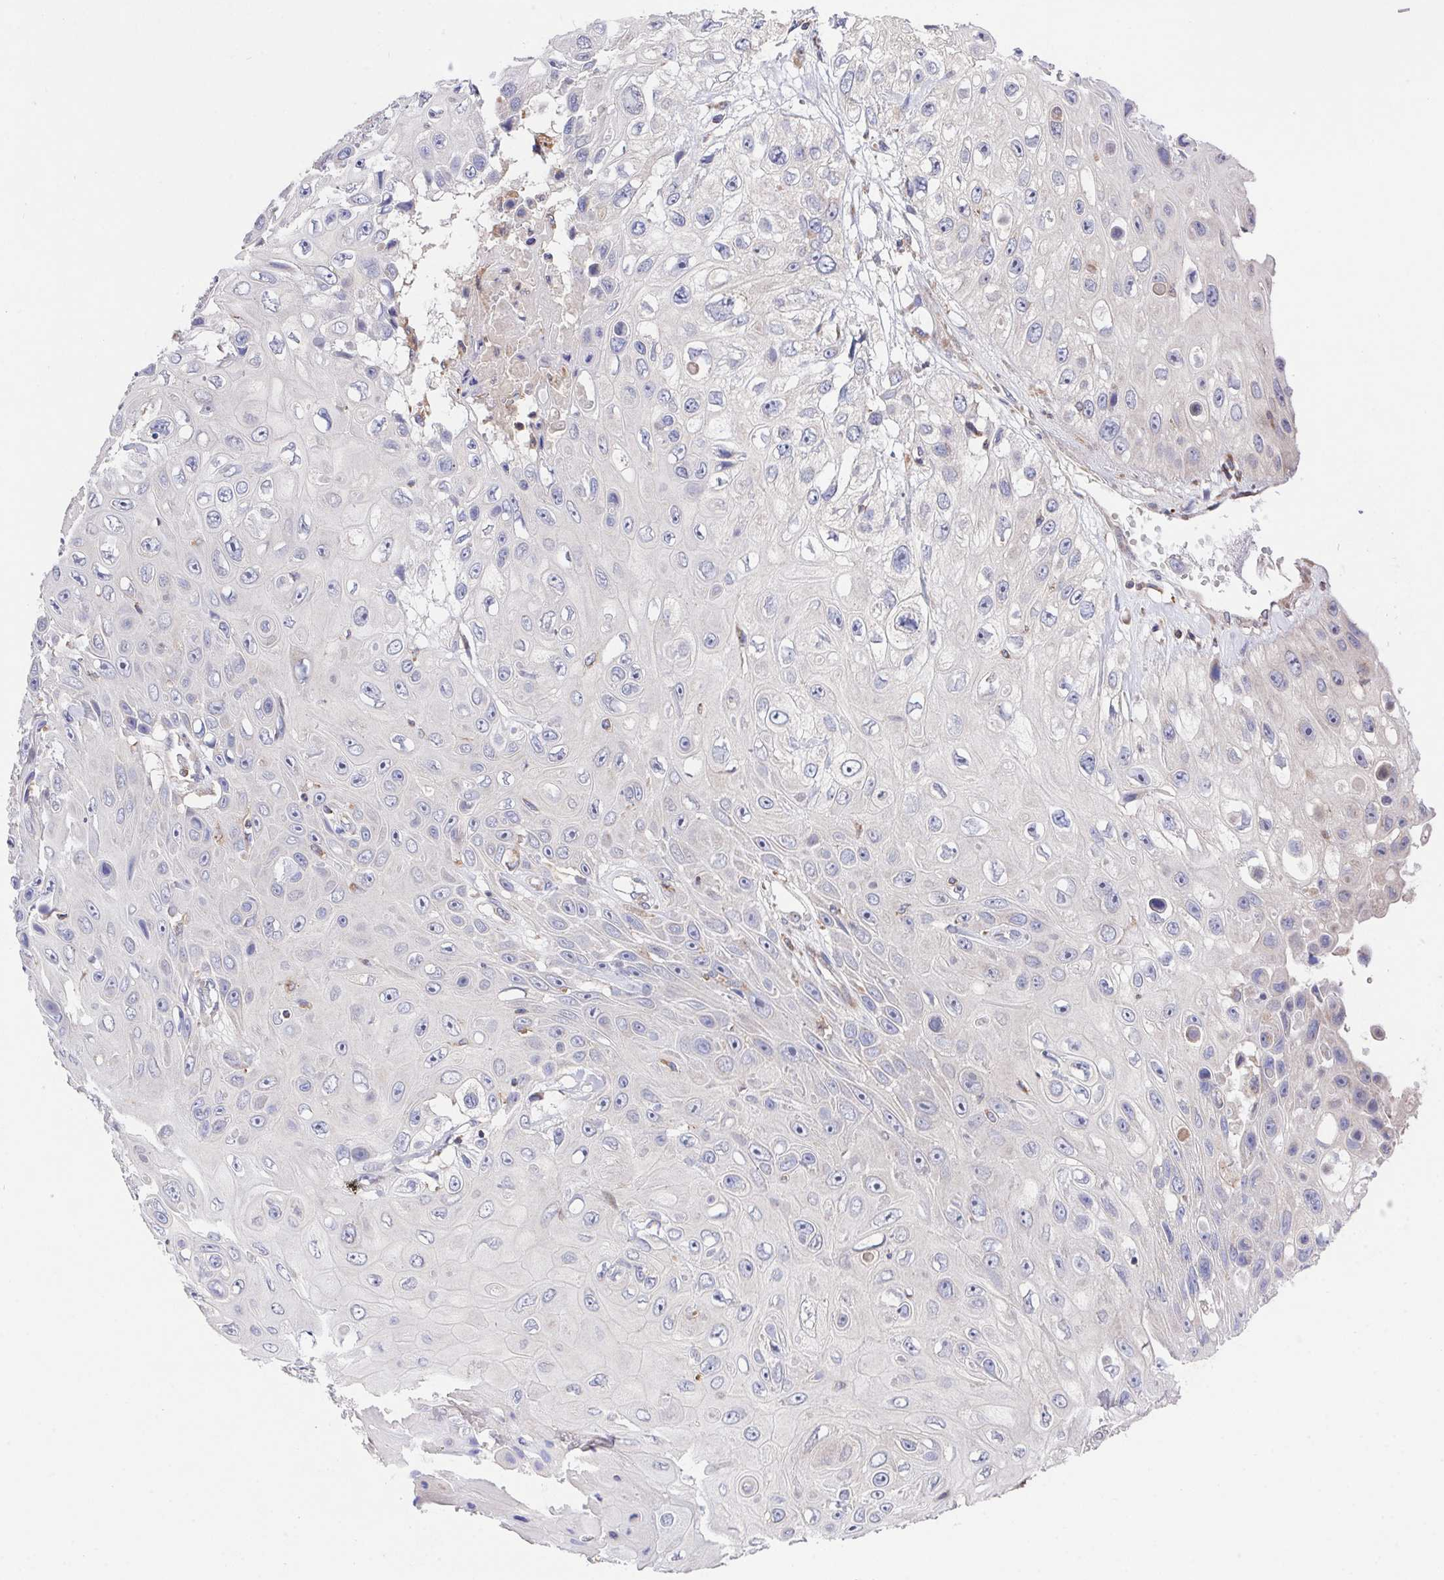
{"staining": {"intensity": "negative", "quantity": "none", "location": "none"}, "tissue": "skin cancer", "cell_type": "Tumor cells", "image_type": "cancer", "snomed": [{"axis": "morphology", "description": "Squamous cell carcinoma, NOS"}, {"axis": "topography", "description": "Skin"}], "caption": "The IHC micrograph has no significant expression in tumor cells of skin cancer (squamous cell carcinoma) tissue. (Immunohistochemistry (ihc), brightfield microscopy, high magnification).", "gene": "FAM241A", "patient": {"sex": "male", "age": 82}}